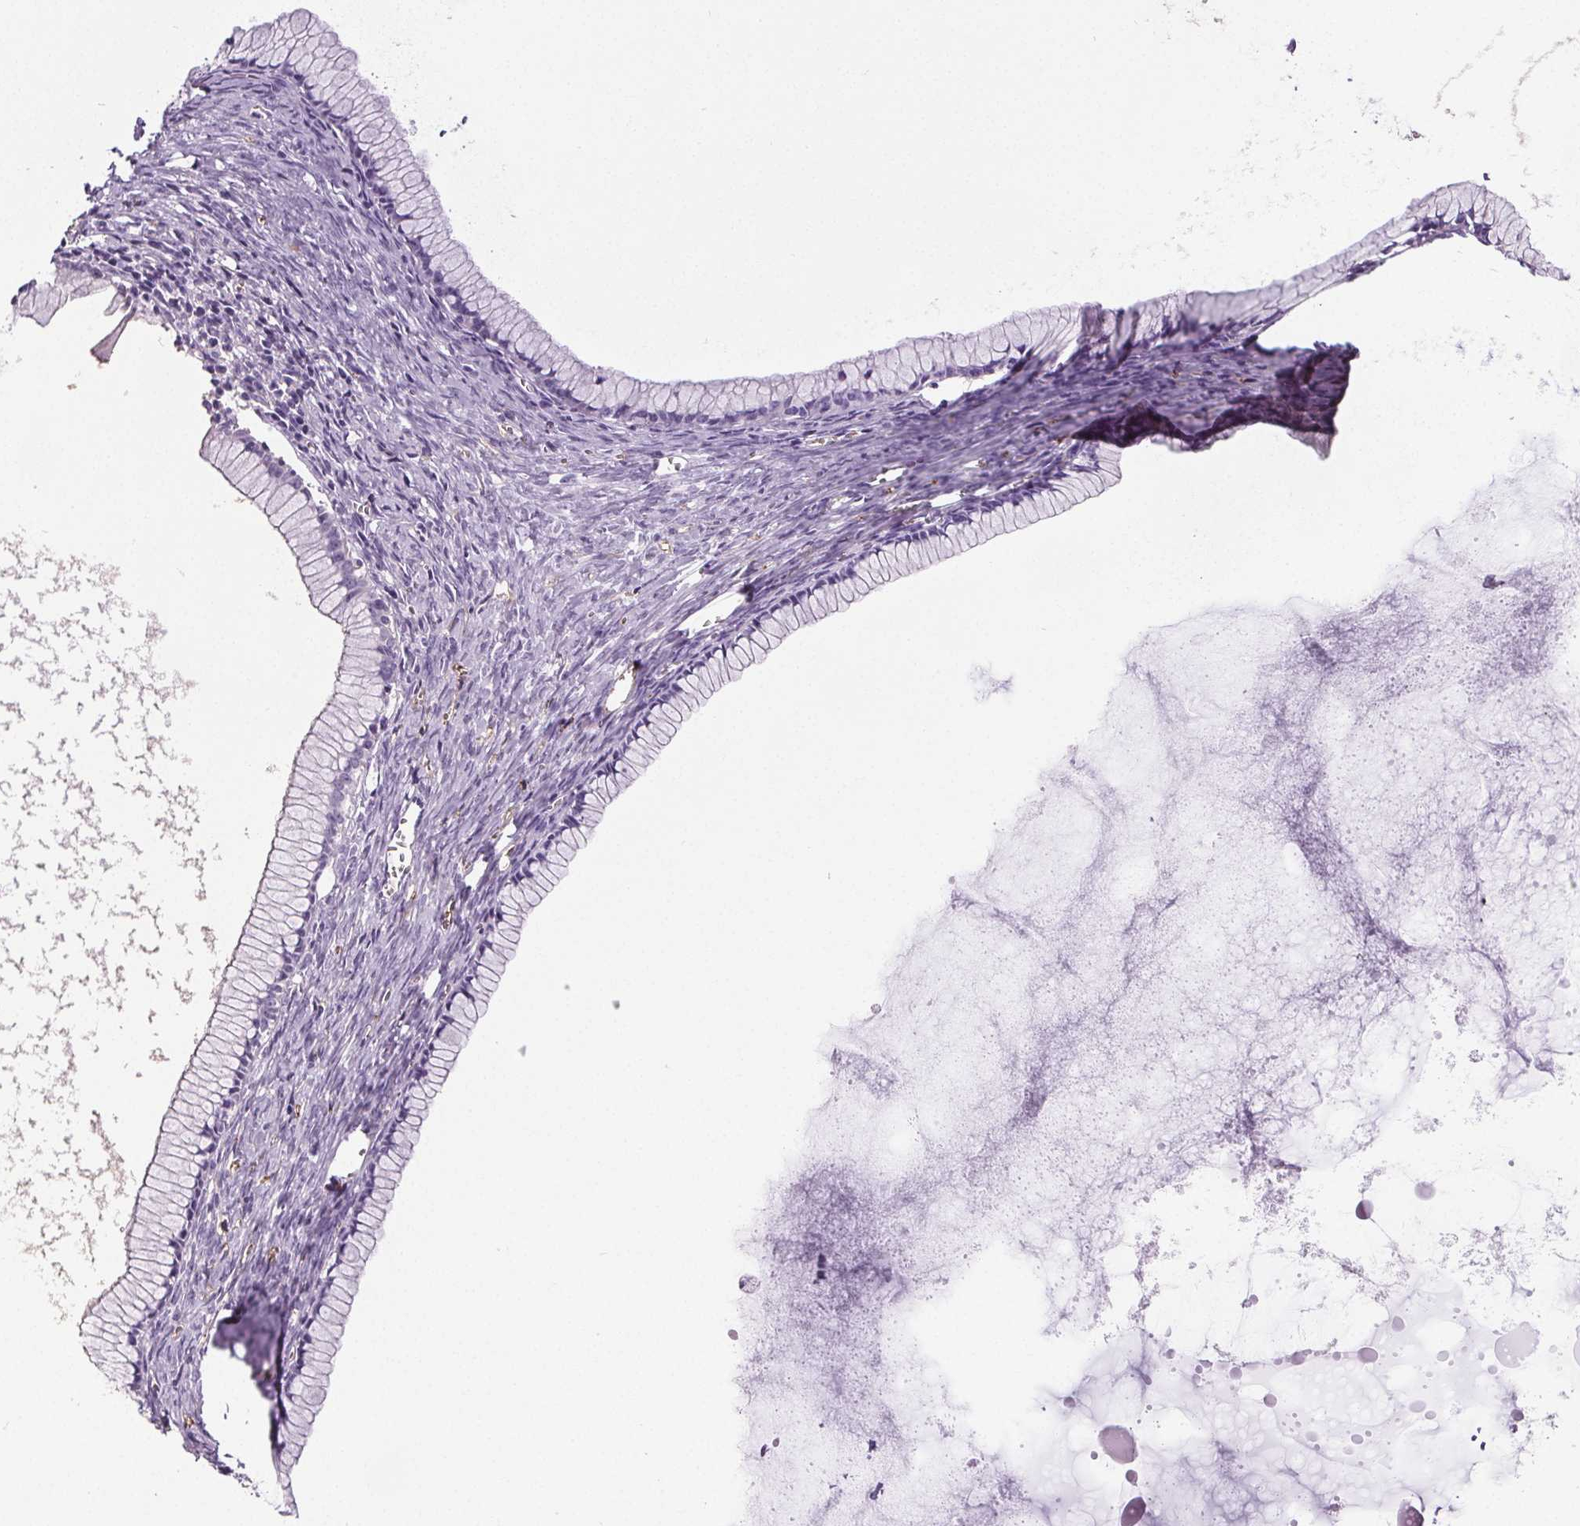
{"staining": {"intensity": "negative", "quantity": "none", "location": "none"}, "tissue": "ovarian cancer", "cell_type": "Tumor cells", "image_type": "cancer", "snomed": [{"axis": "morphology", "description": "Cystadenocarcinoma, mucinous, NOS"}, {"axis": "topography", "description": "Ovary"}], "caption": "This is an immunohistochemistry (IHC) image of ovarian cancer (mucinous cystadenocarcinoma). There is no expression in tumor cells.", "gene": "GPIHBP1", "patient": {"sex": "female", "age": 41}}